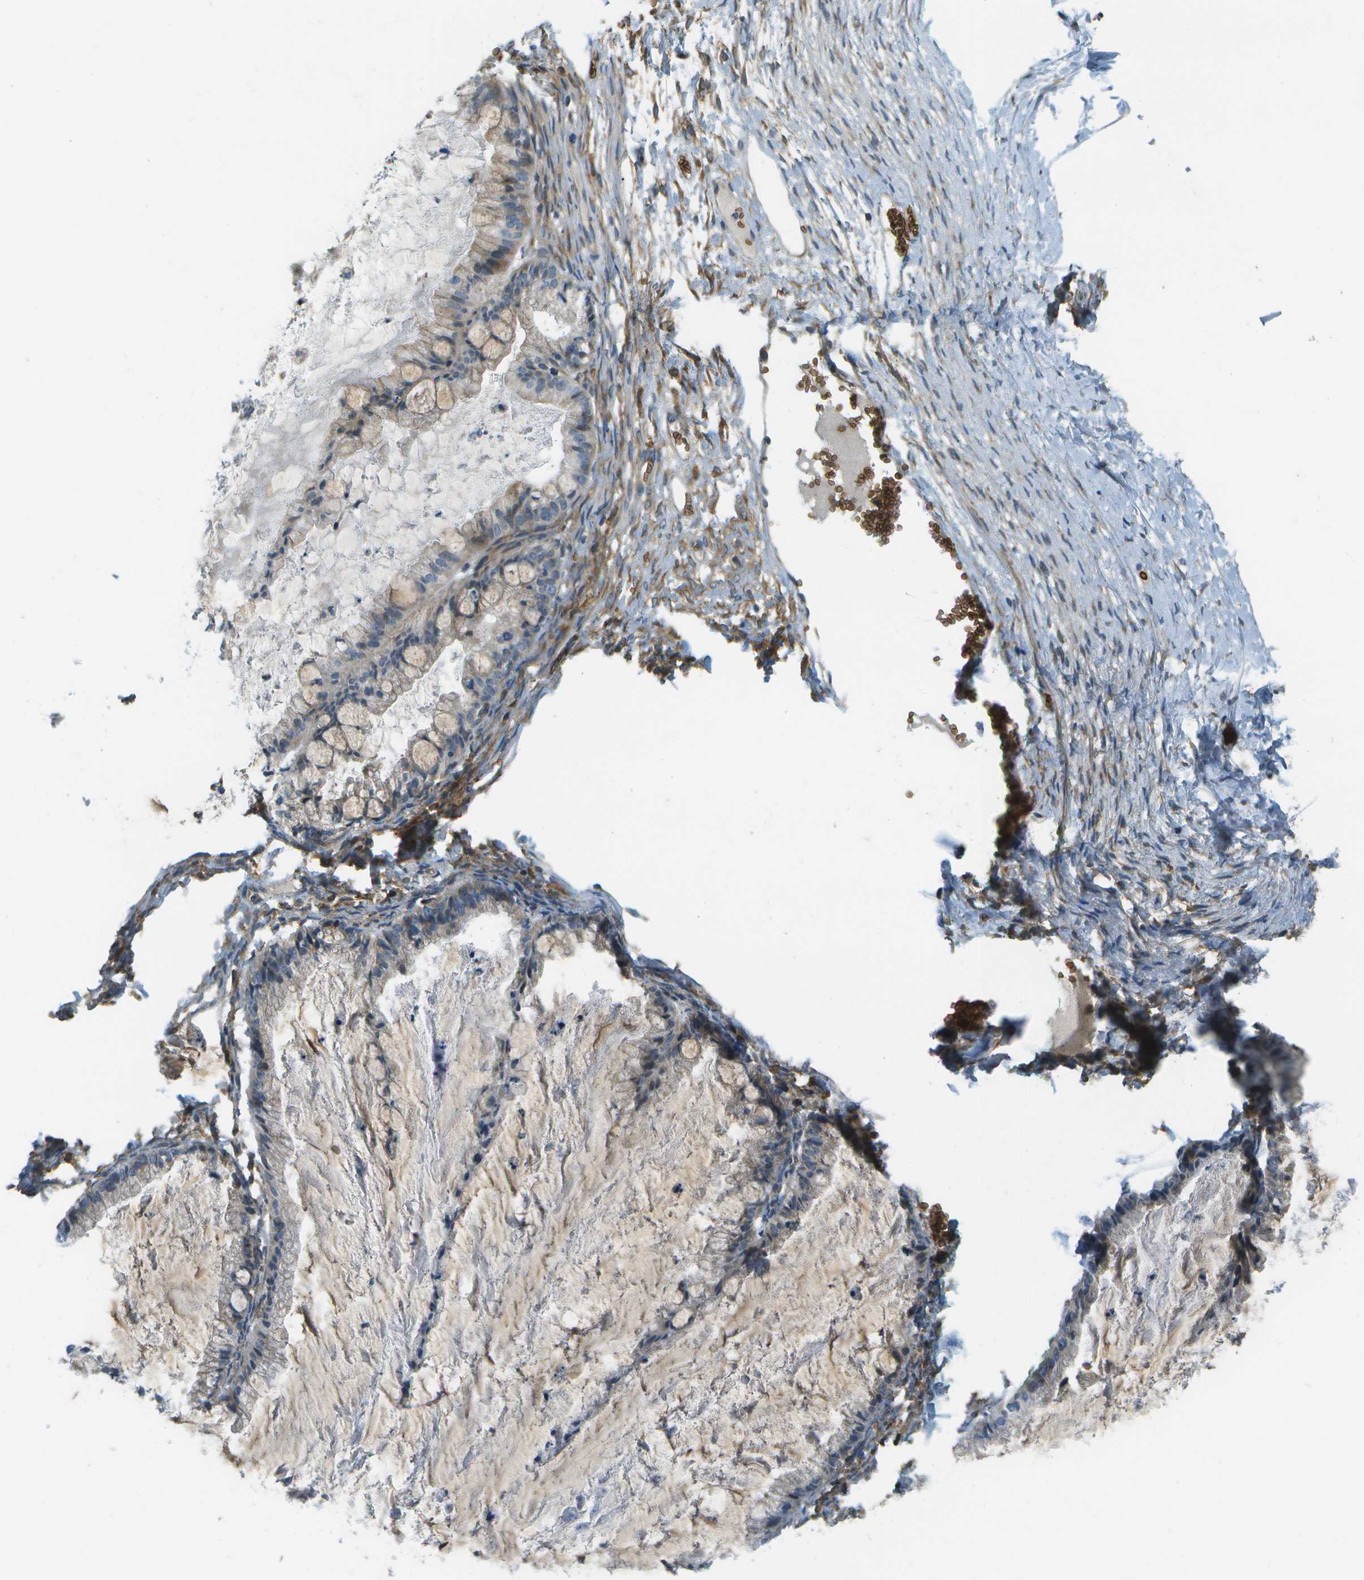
{"staining": {"intensity": "weak", "quantity": "<25%", "location": "cytoplasmic/membranous"}, "tissue": "ovarian cancer", "cell_type": "Tumor cells", "image_type": "cancer", "snomed": [{"axis": "morphology", "description": "Cystadenocarcinoma, mucinous, NOS"}, {"axis": "topography", "description": "Ovary"}], "caption": "Immunohistochemistry photomicrograph of human ovarian cancer (mucinous cystadenocarcinoma) stained for a protein (brown), which shows no positivity in tumor cells. The staining was performed using DAB (3,3'-diaminobenzidine) to visualize the protein expression in brown, while the nuclei were stained in blue with hematoxylin (Magnification: 20x).", "gene": "CTIF", "patient": {"sex": "female", "age": 57}}